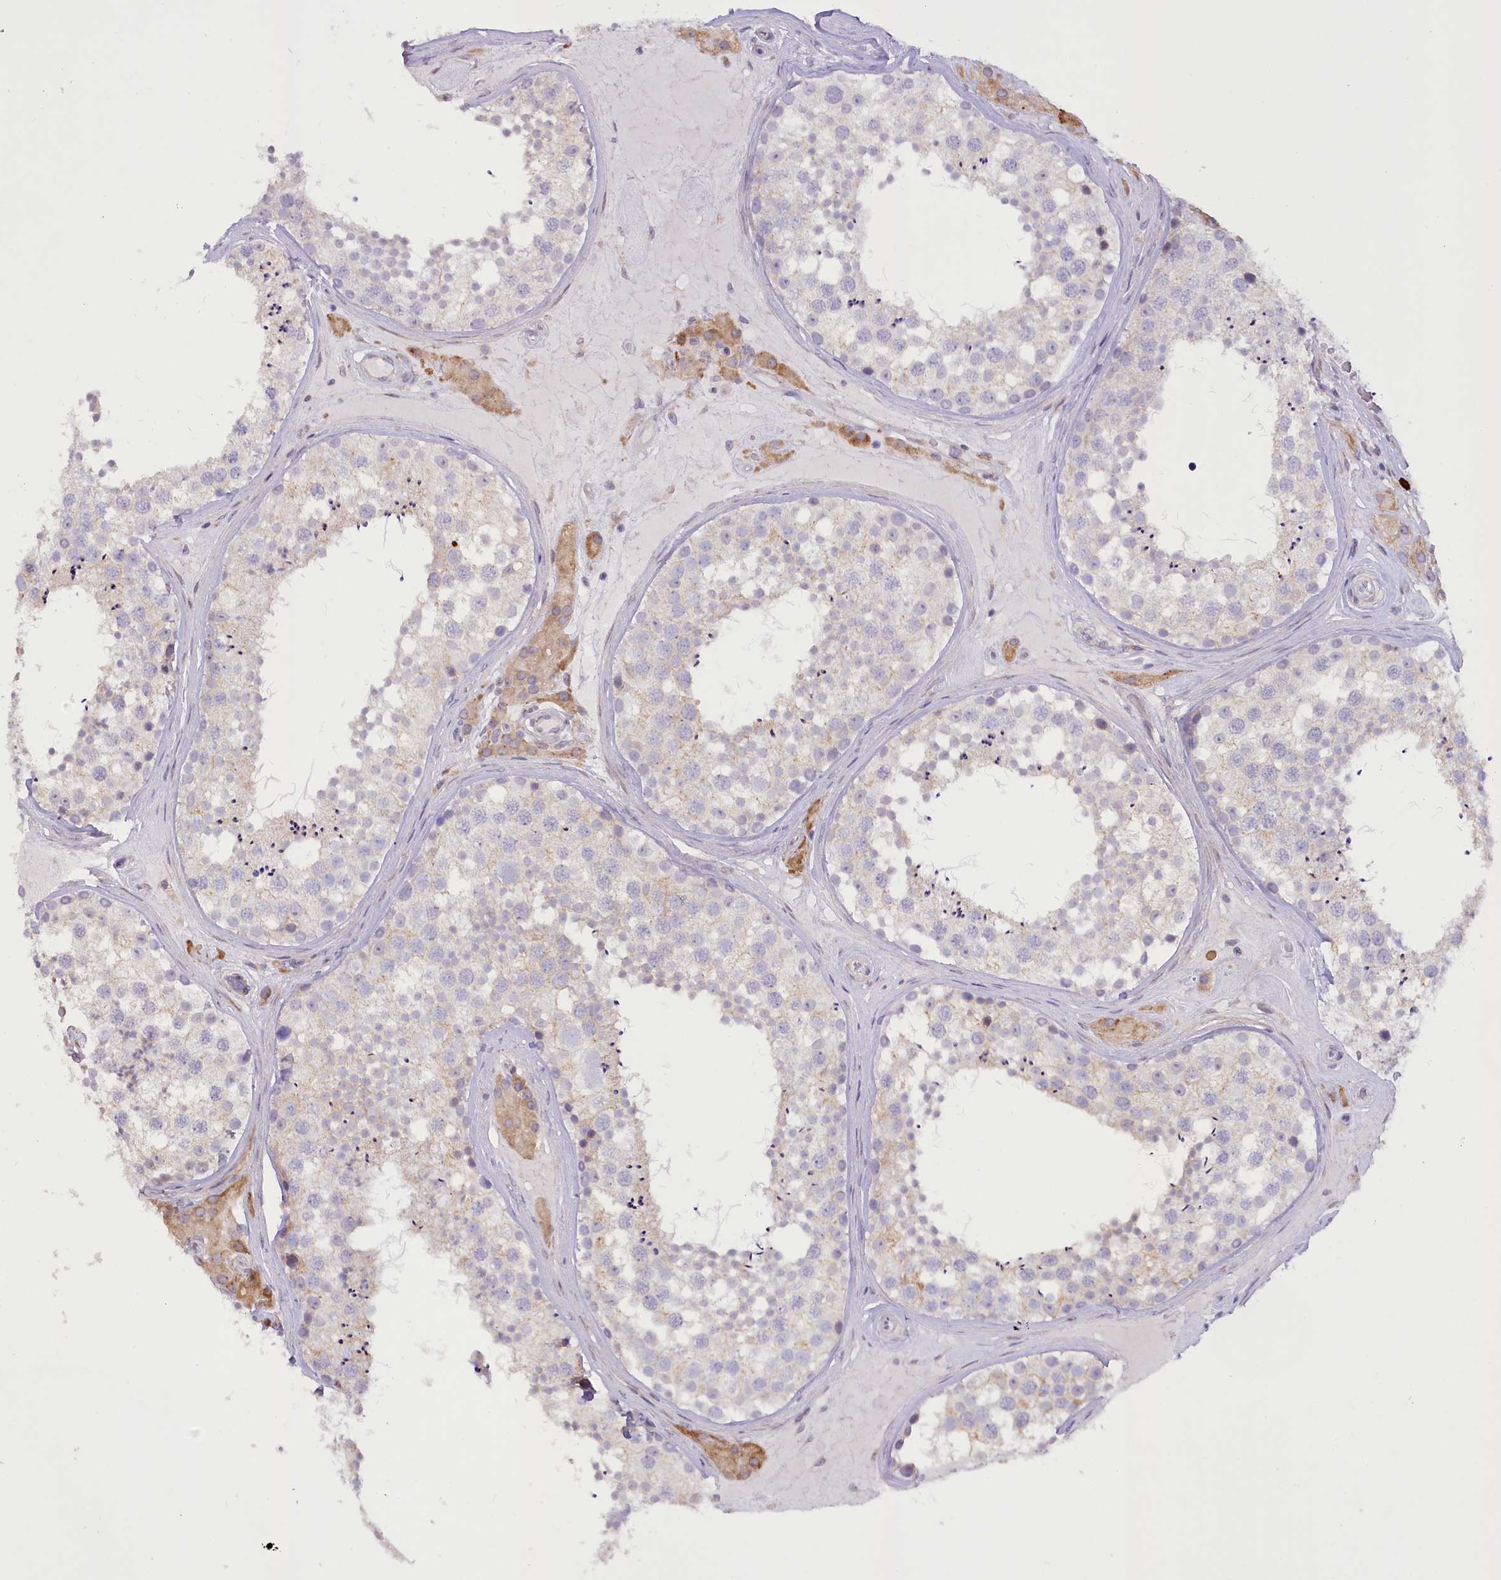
{"staining": {"intensity": "negative", "quantity": "none", "location": "none"}, "tissue": "testis", "cell_type": "Cells in seminiferous ducts", "image_type": "normal", "snomed": [{"axis": "morphology", "description": "Normal tissue, NOS"}, {"axis": "topography", "description": "Testis"}], "caption": "A histopathology image of human testis is negative for staining in cells in seminiferous ducts. (DAB immunohistochemistry visualized using brightfield microscopy, high magnification).", "gene": "NCKAP5", "patient": {"sex": "male", "age": 46}}